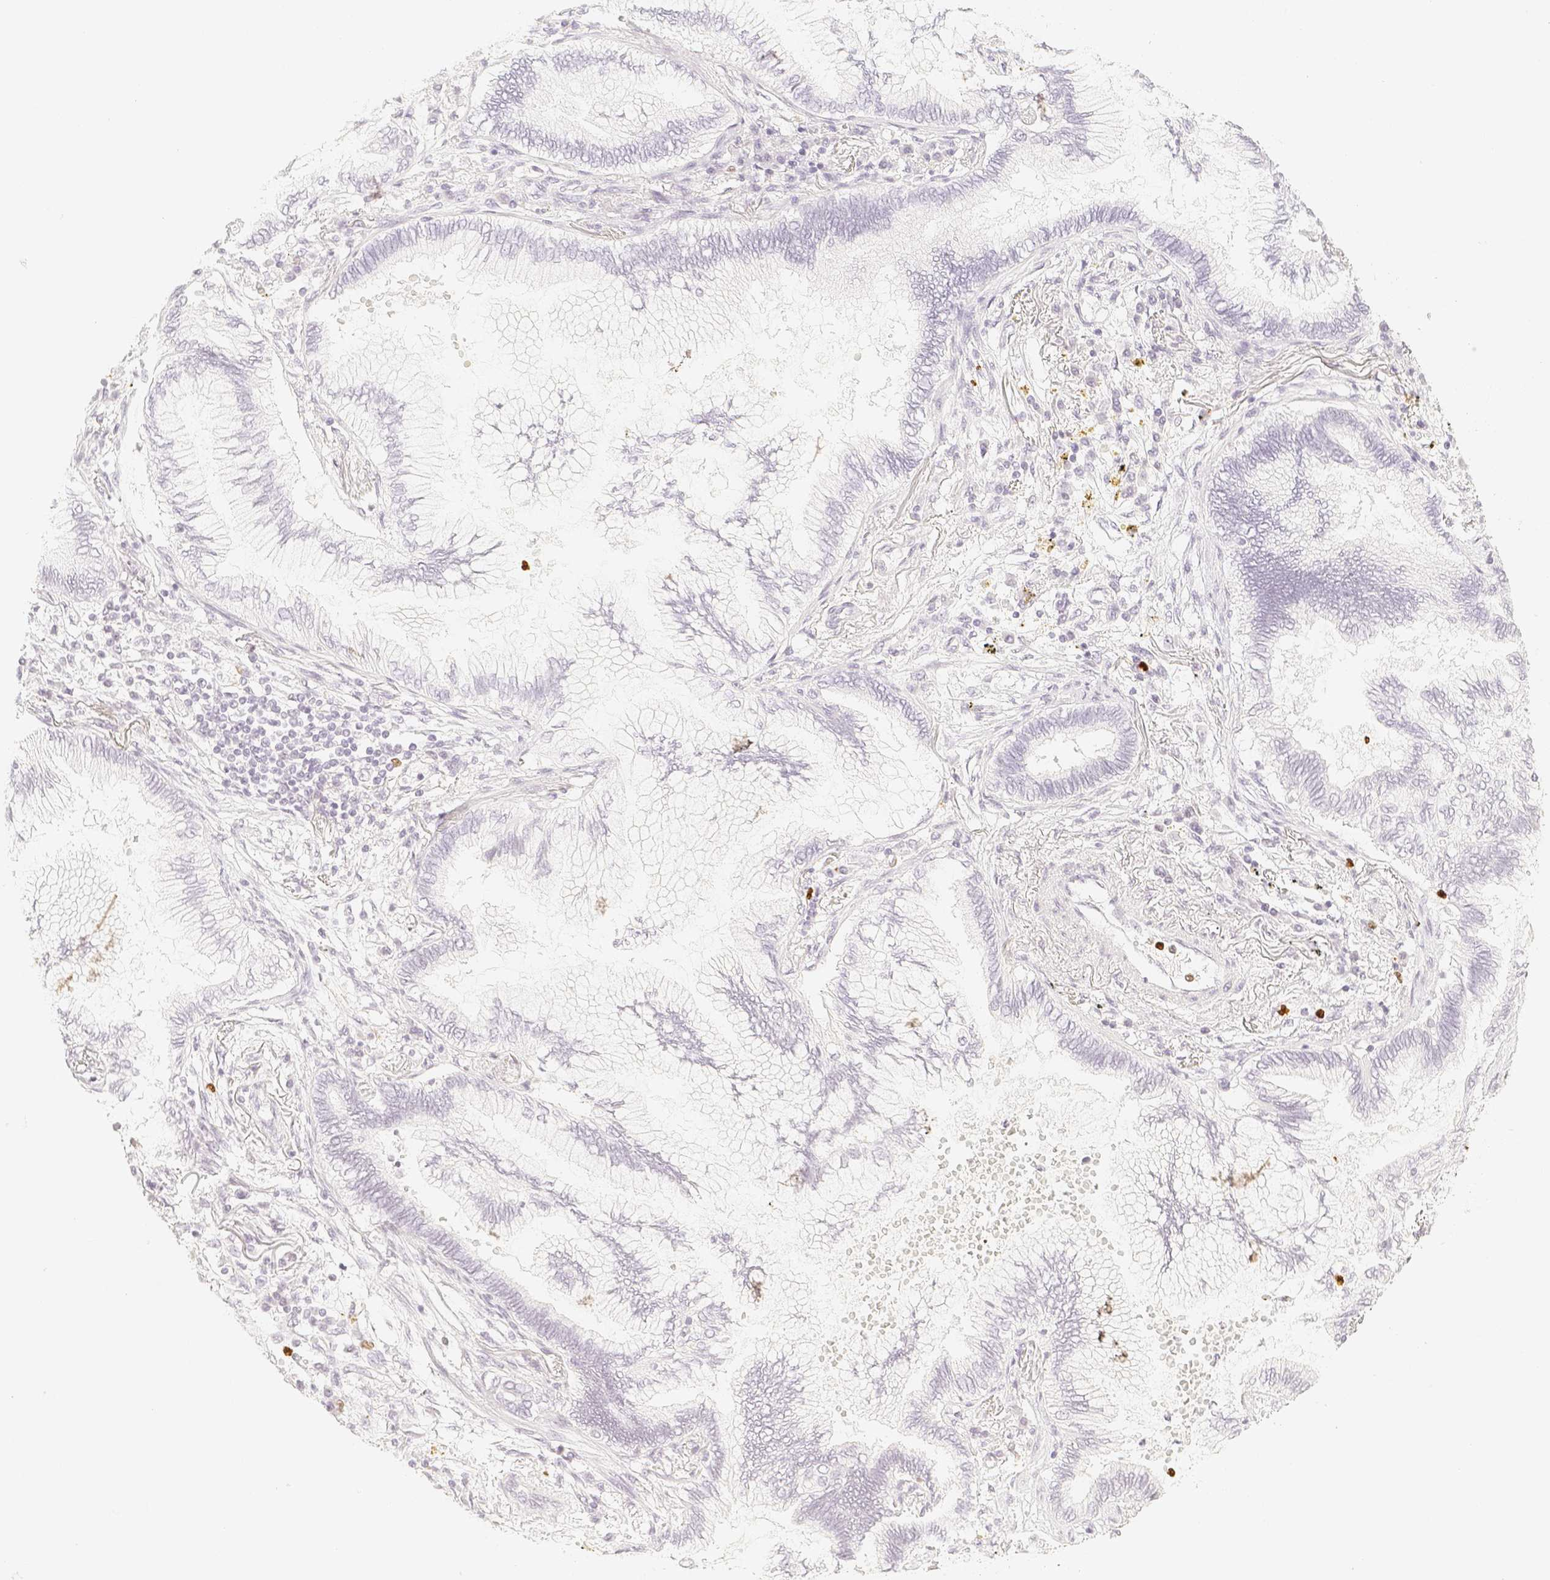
{"staining": {"intensity": "negative", "quantity": "none", "location": "none"}, "tissue": "lung cancer", "cell_type": "Tumor cells", "image_type": "cancer", "snomed": [{"axis": "morphology", "description": "Normal tissue, NOS"}, {"axis": "morphology", "description": "Adenocarcinoma, NOS"}, {"axis": "topography", "description": "Bronchus"}, {"axis": "topography", "description": "Lung"}], "caption": "Lung cancer was stained to show a protein in brown. There is no significant staining in tumor cells. (Stains: DAB immunohistochemistry with hematoxylin counter stain, Microscopy: brightfield microscopy at high magnification).", "gene": "PADI4", "patient": {"sex": "female", "age": 70}}